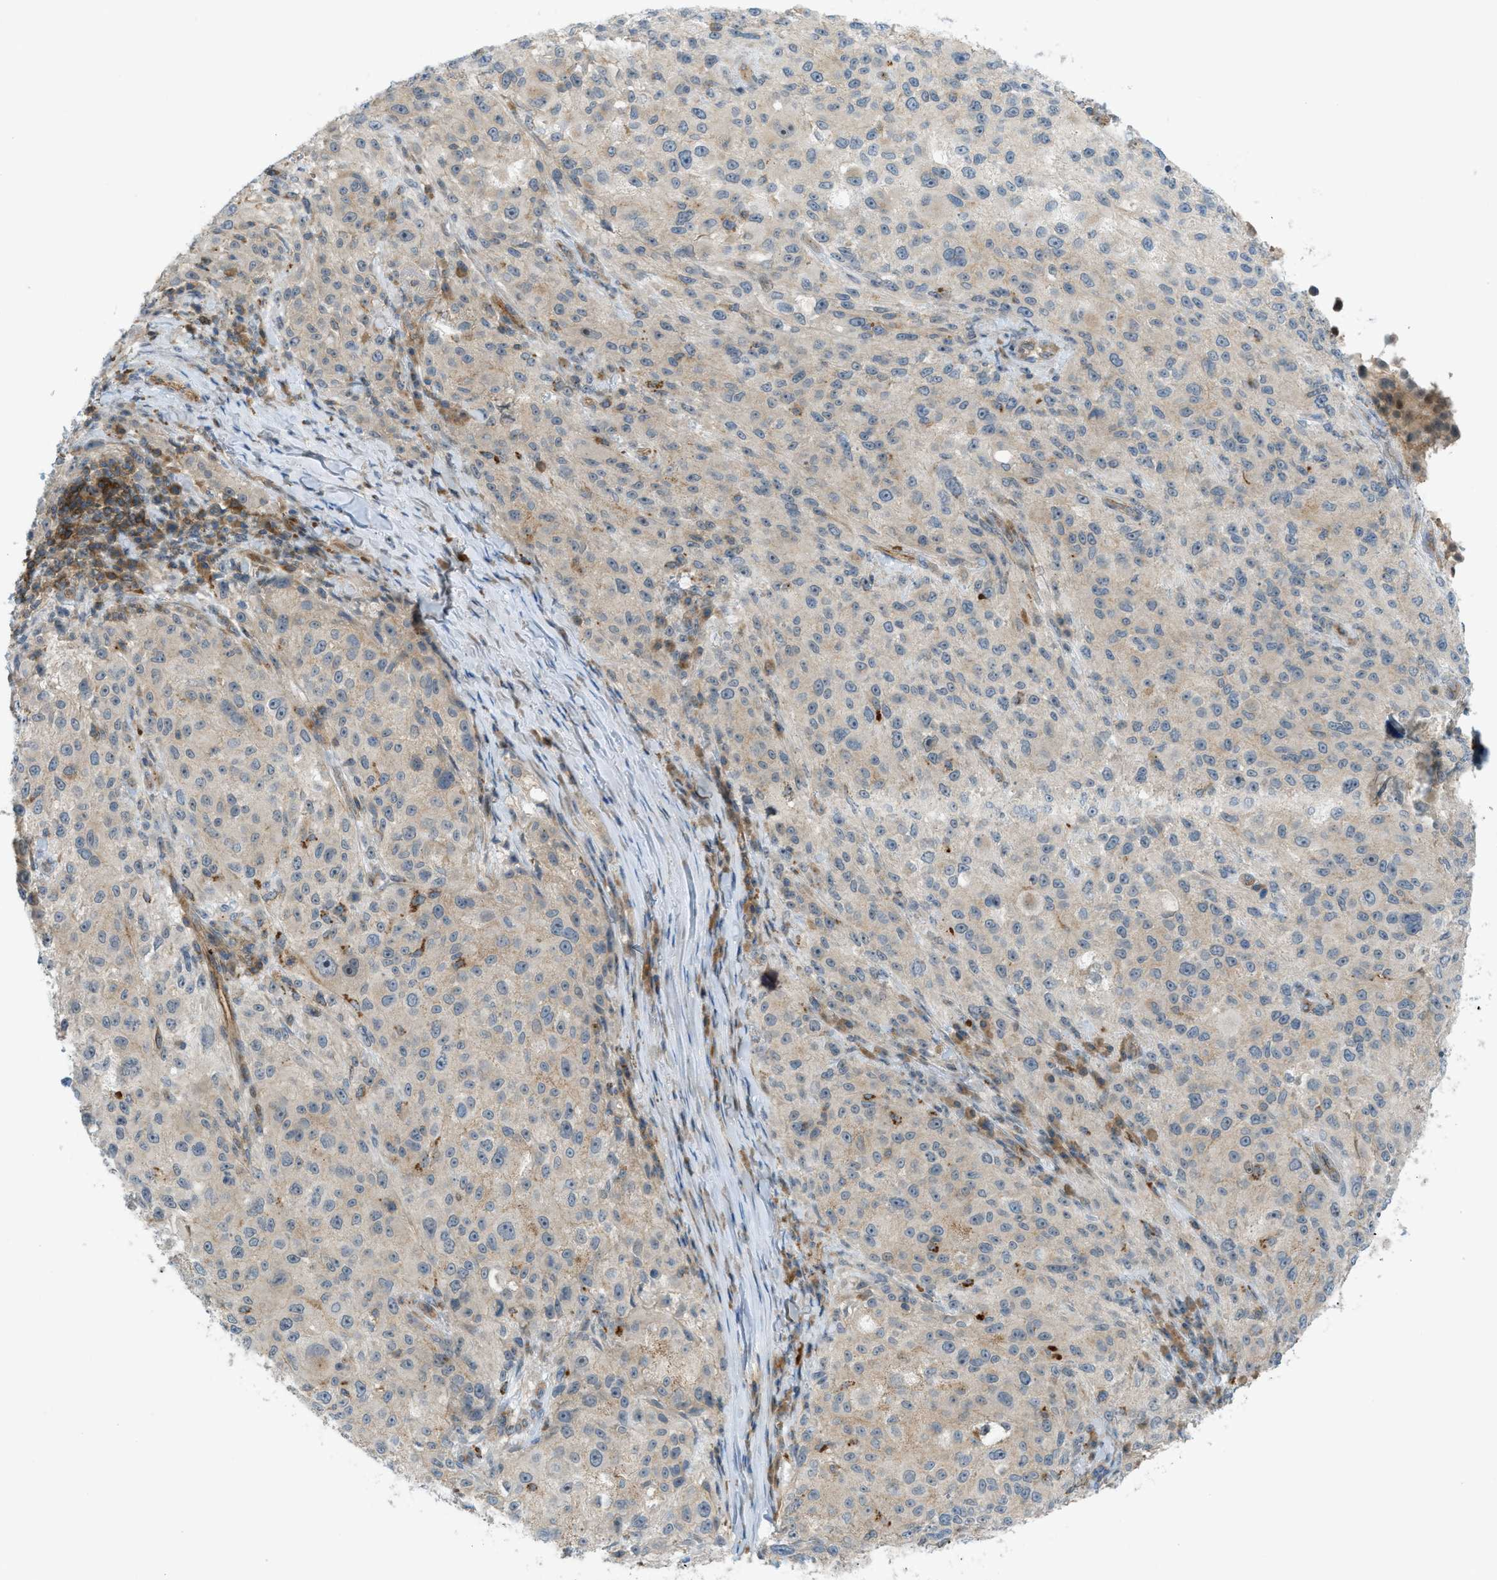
{"staining": {"intensity": "weak", "quantity": "25%-75%", "location": "cytoplasmic/membranous"}, "tissue": "melanoma", "cell_type": "Tumor cells", "image_type": "cancer", "snomed": [{"axis": "morphology", "description": "Necrosis, NOS"}, {"axis": "morphology", "description": "Malignant melanoma, NOS"}, {"axis": "topography", "description": "Skin"}], "caption": "A brown stain highlights weak cytoplasmic/membranous positivity of a protein in melanoma tumor cells.", "gene": "GRK6", "patient": {"sex": "female", "age": 87}}